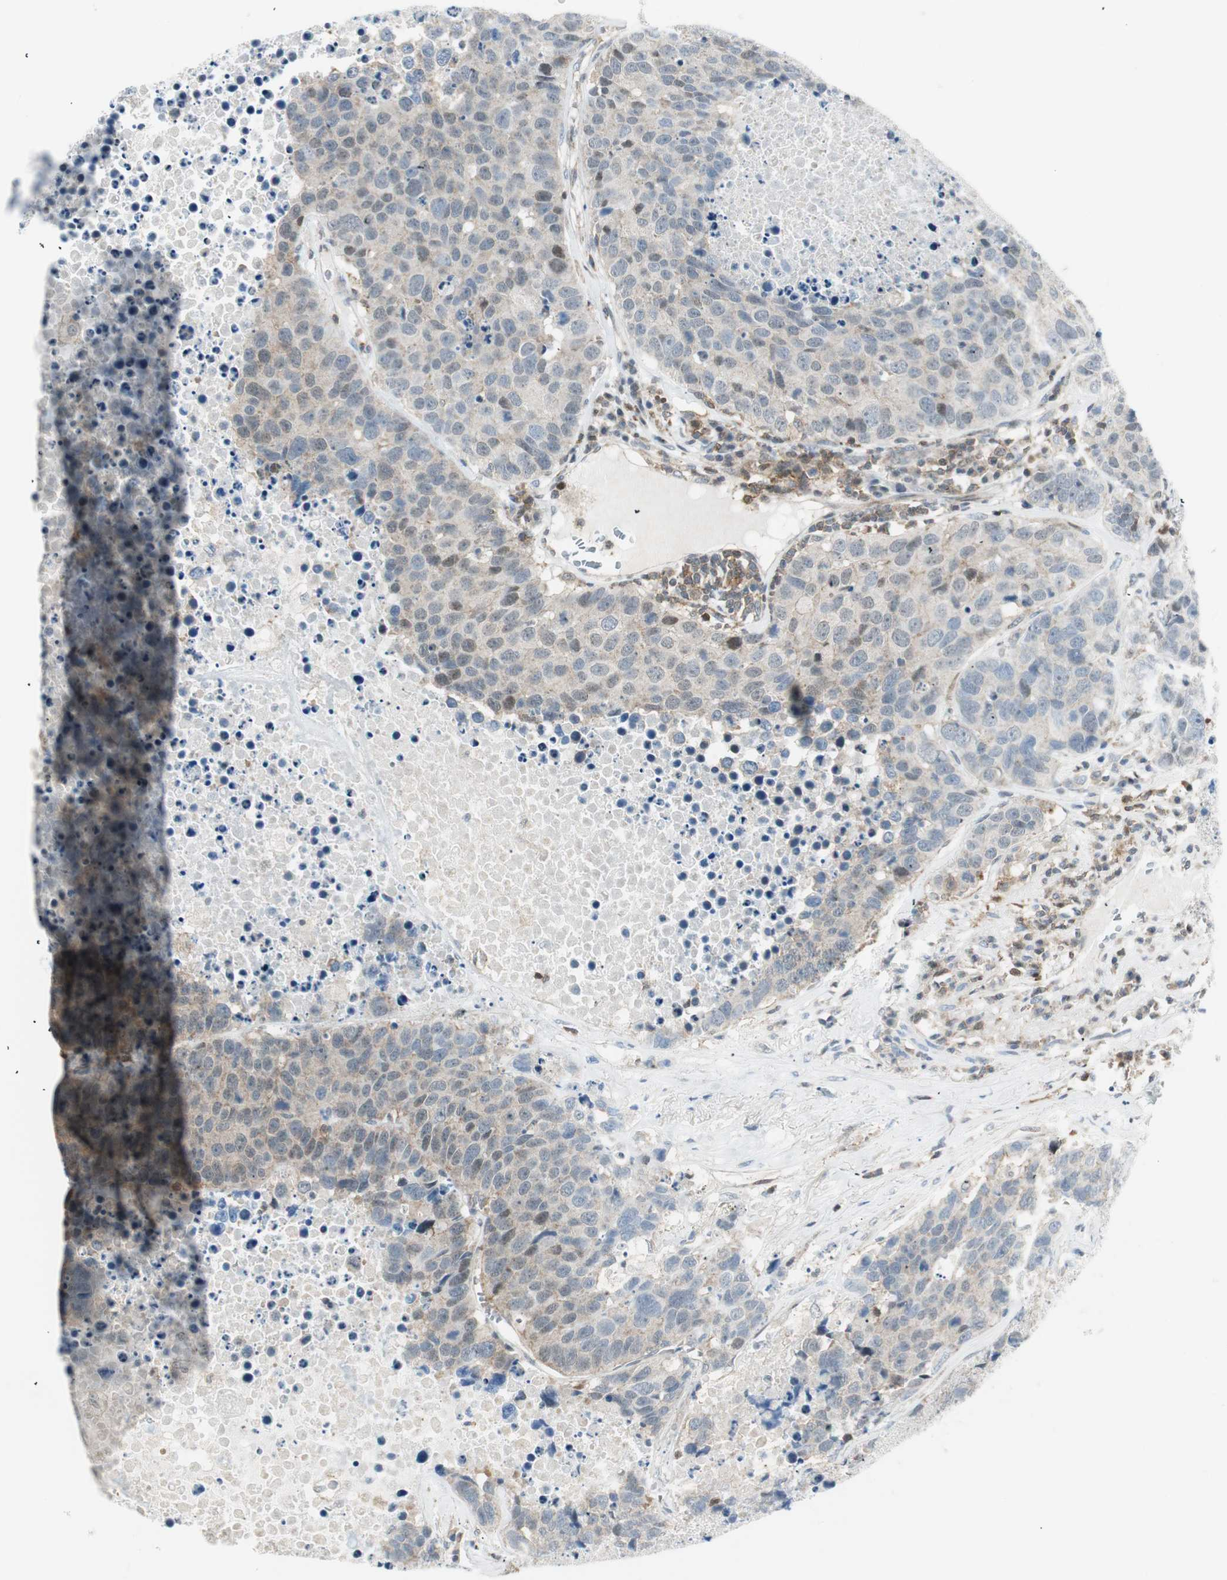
{"staining": {"intensity": "negative", "quantity": "none", "location": "none"}, "tissue": "carcinoid", "cell_type": "Tumor cells", "image_type": "cancer", "snomed": [{"axis": "morphology", "description": "Carcinoid, malignant, NOS"}, {"axis": "topography", "description": "Lung"}], "caption": "IHC image of neoplastic tissue: human carcinoid stained with DAB (3,3'-diaminobenzidine) displays no significant protein staining in tumor cells.", "gene": "PPP1CA", "patient": {"sex": "male", "age": 60}}